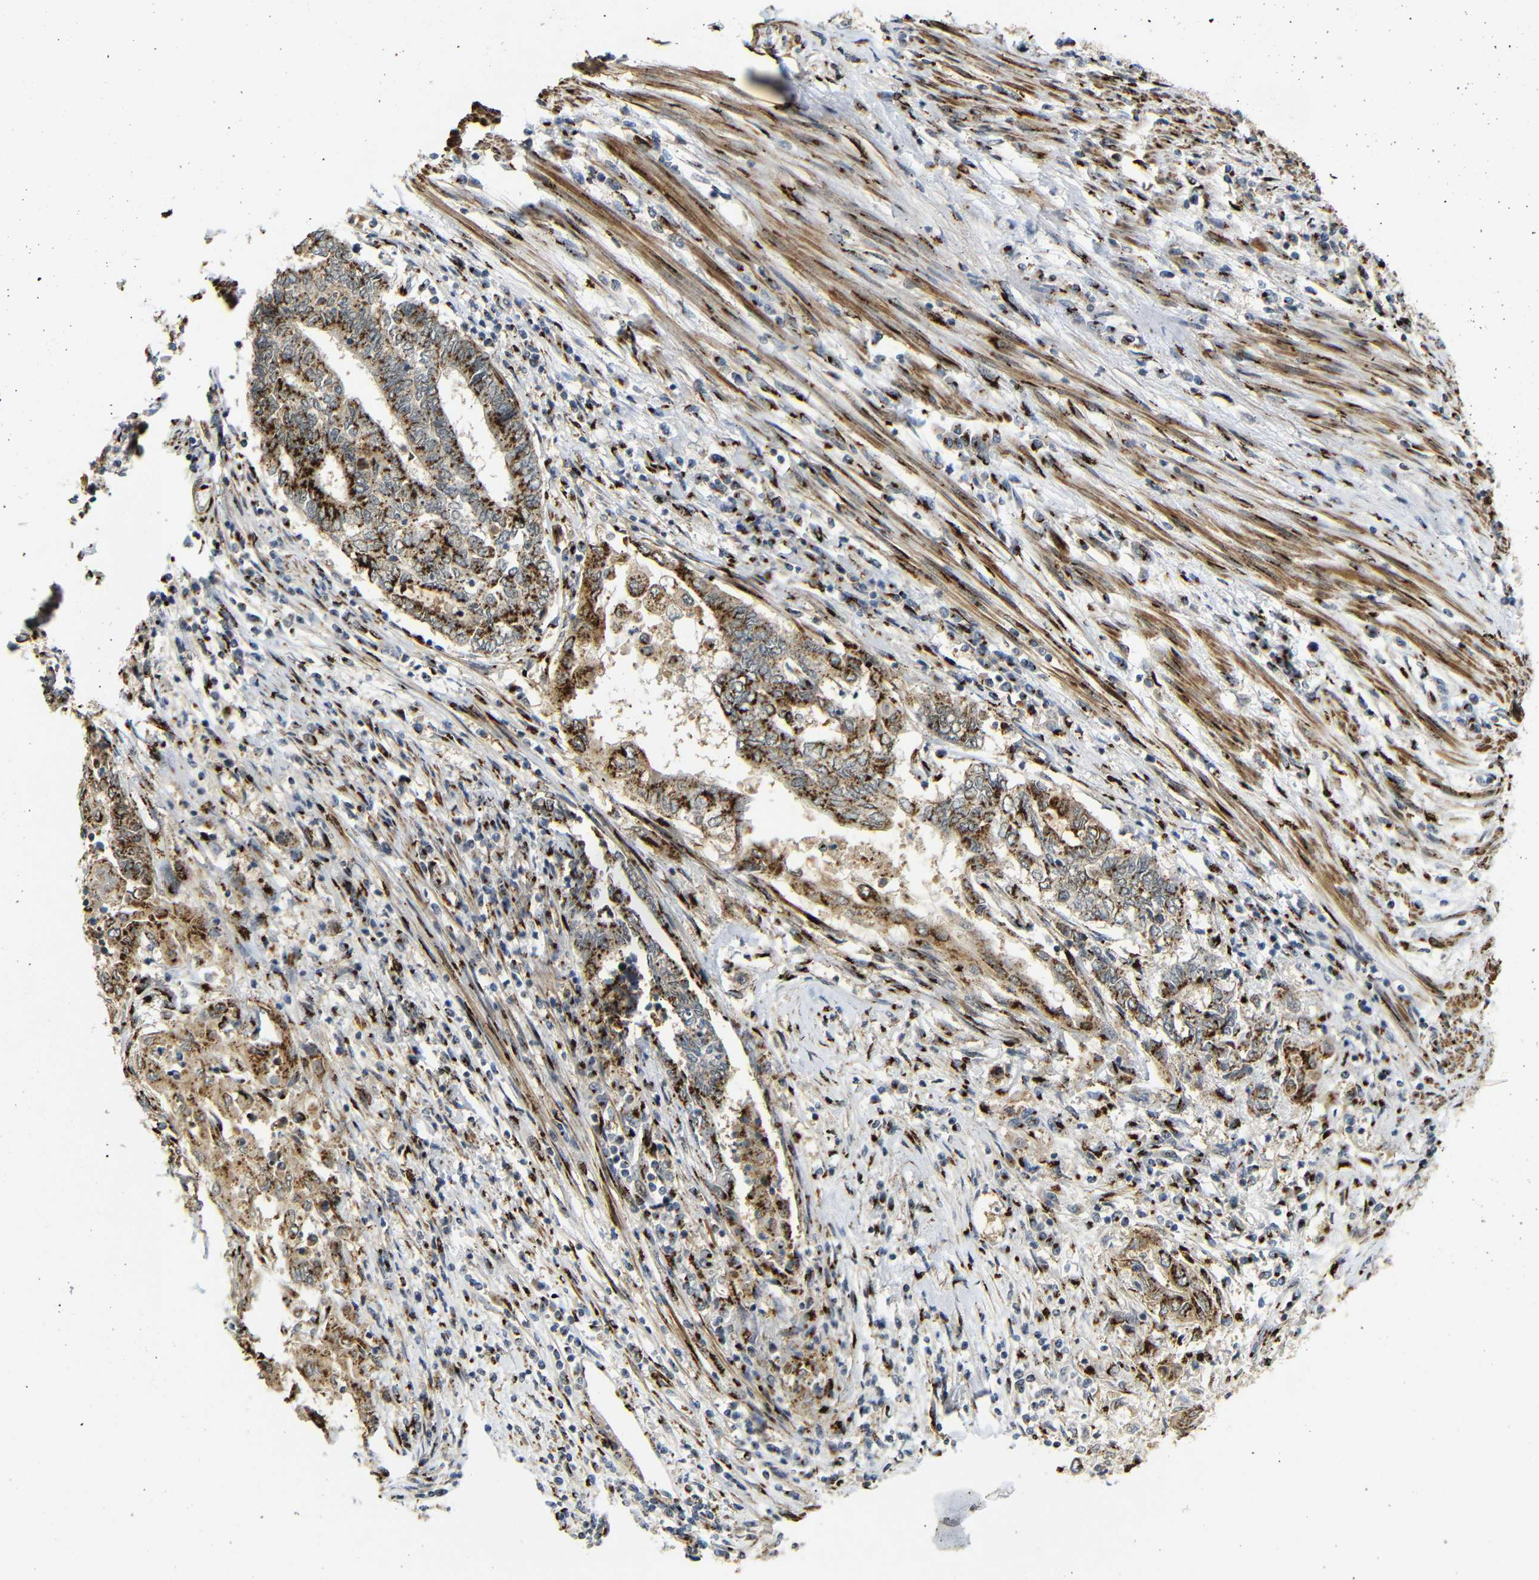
{"staining": {"intensity": "strong", "quantity": ">75%", "location": "cytoplasmic/membranous"}, "tissue": "endometrial cancer", "cell_type": "Tumor cells", "image_type": "cancer", "snomed": [{"axis": "morphology", "description": "Adenocarcinoma, NOS"}, {"axis": "topography", "description": "Uterus"}, {"axis": "topography", "description": "Endometrium"}], "caption": "Immunohistochemical staining of human endometrial cancer (adenocarcinoma) exhibits strong cytoplasmic/membranous protein expression in about >75% of tumor cells.", "gene": "TGOLN2", "patient": {"sex": "female", "age": 70}}